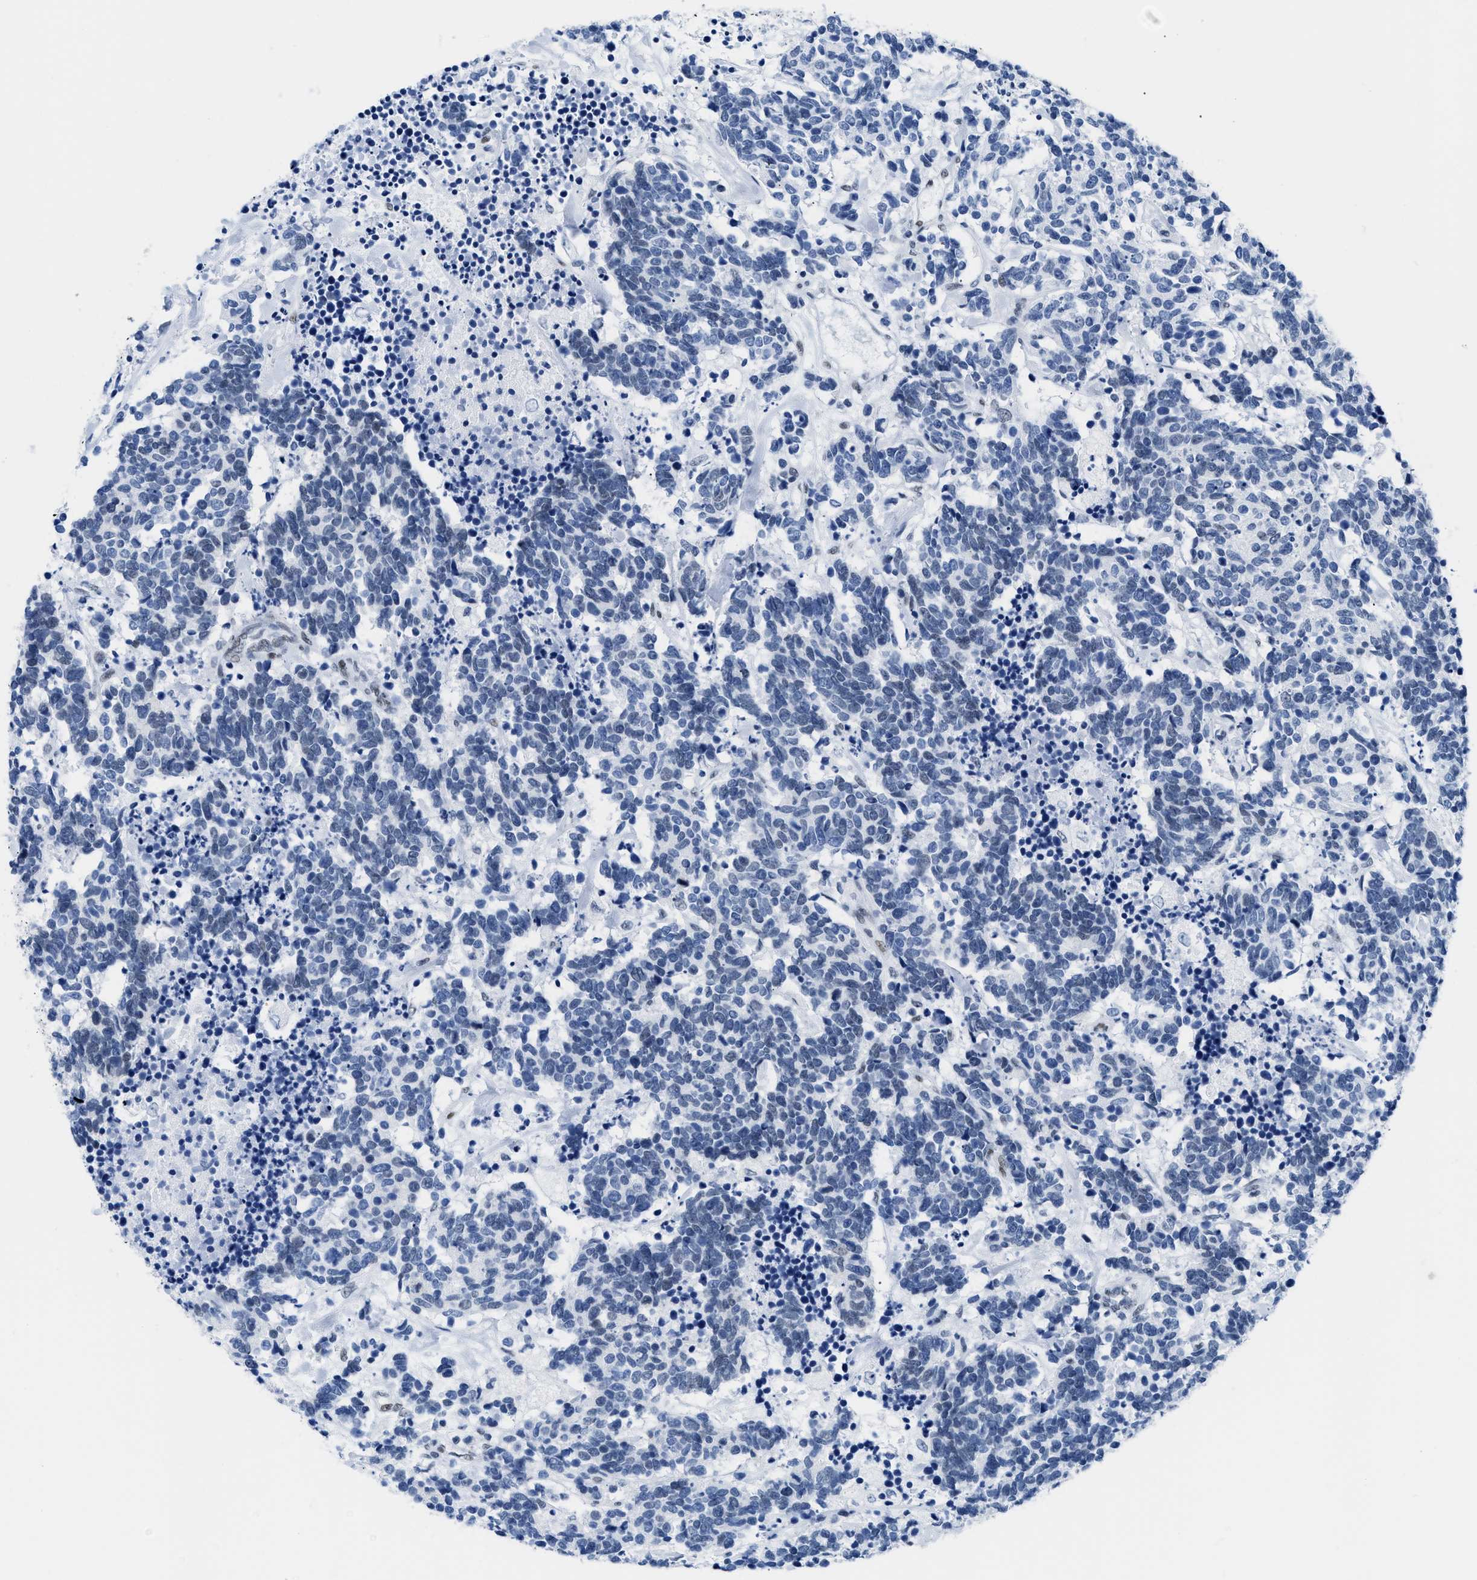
{"staining": {"intensity": "negative", "quantity": "none", "location": "none"}, "tissue": "carcinoid", "cell_type": "Tumor cells", "image_type": "cancer", "snomed": [{"axis": "morphology", "description": "Carcinoma, NOS"}, {"axis": "morphology", "description": "Carcinoid, malignant, NOS"}, {"axis": "topography", "description": "Urinary bladder"}], "caption": "DAB (3,3'-diaminobenzidine) immunohistochemical staining of carcinoid exhibits no significant positivity in tumor cells. Brightfield microscopy of immunohistochemistry stained with DAB (brown) and hematoxylin (blue), captured at high magnification.", "gene": "CTBP1", "patient": {"sex": "male", "age": 57}}